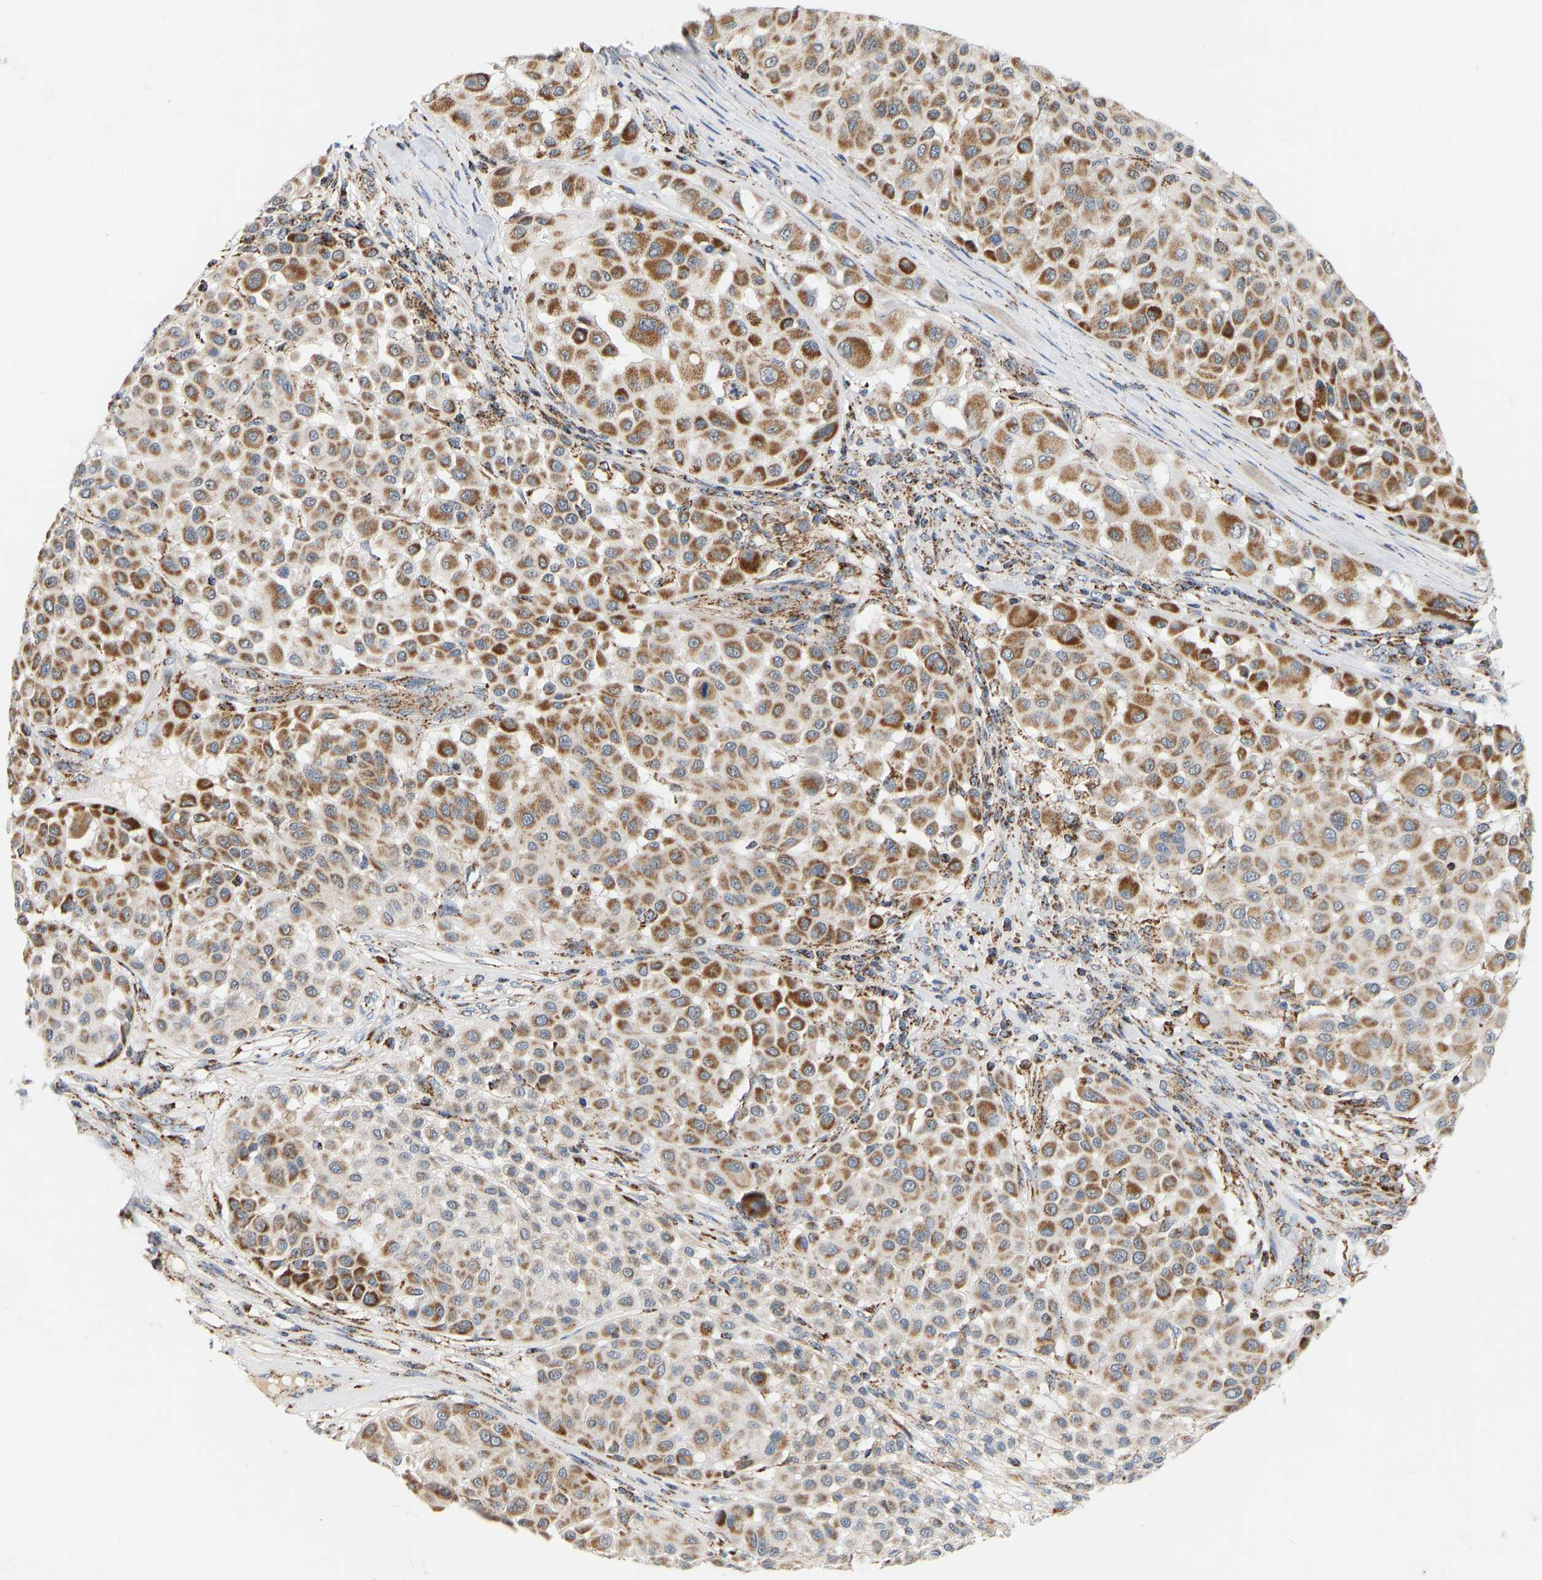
{"staining": {"intensity": "moderate", "quantity": ">75%", "location": "cytoplasmic/membranous"}, "tissue": "melanoma", "cell_type": "Tumor cells", "image_type": "cancer", "snomed": [{"axis": "morphology", "description": "Malignant melanoma, Metastatic site"}, {"axis": "topography", "description": "Soft tissue"}], "caption": "An immunohistochemistry (IHC) photomicrograph of tumor tissue is shown. Protein staining in brown labels moderate cytoplasmic/membranous positivity in melanoma within tumor cells.", "gene": "GPSM2", "patient": {"sex": "male", "age": 41}}